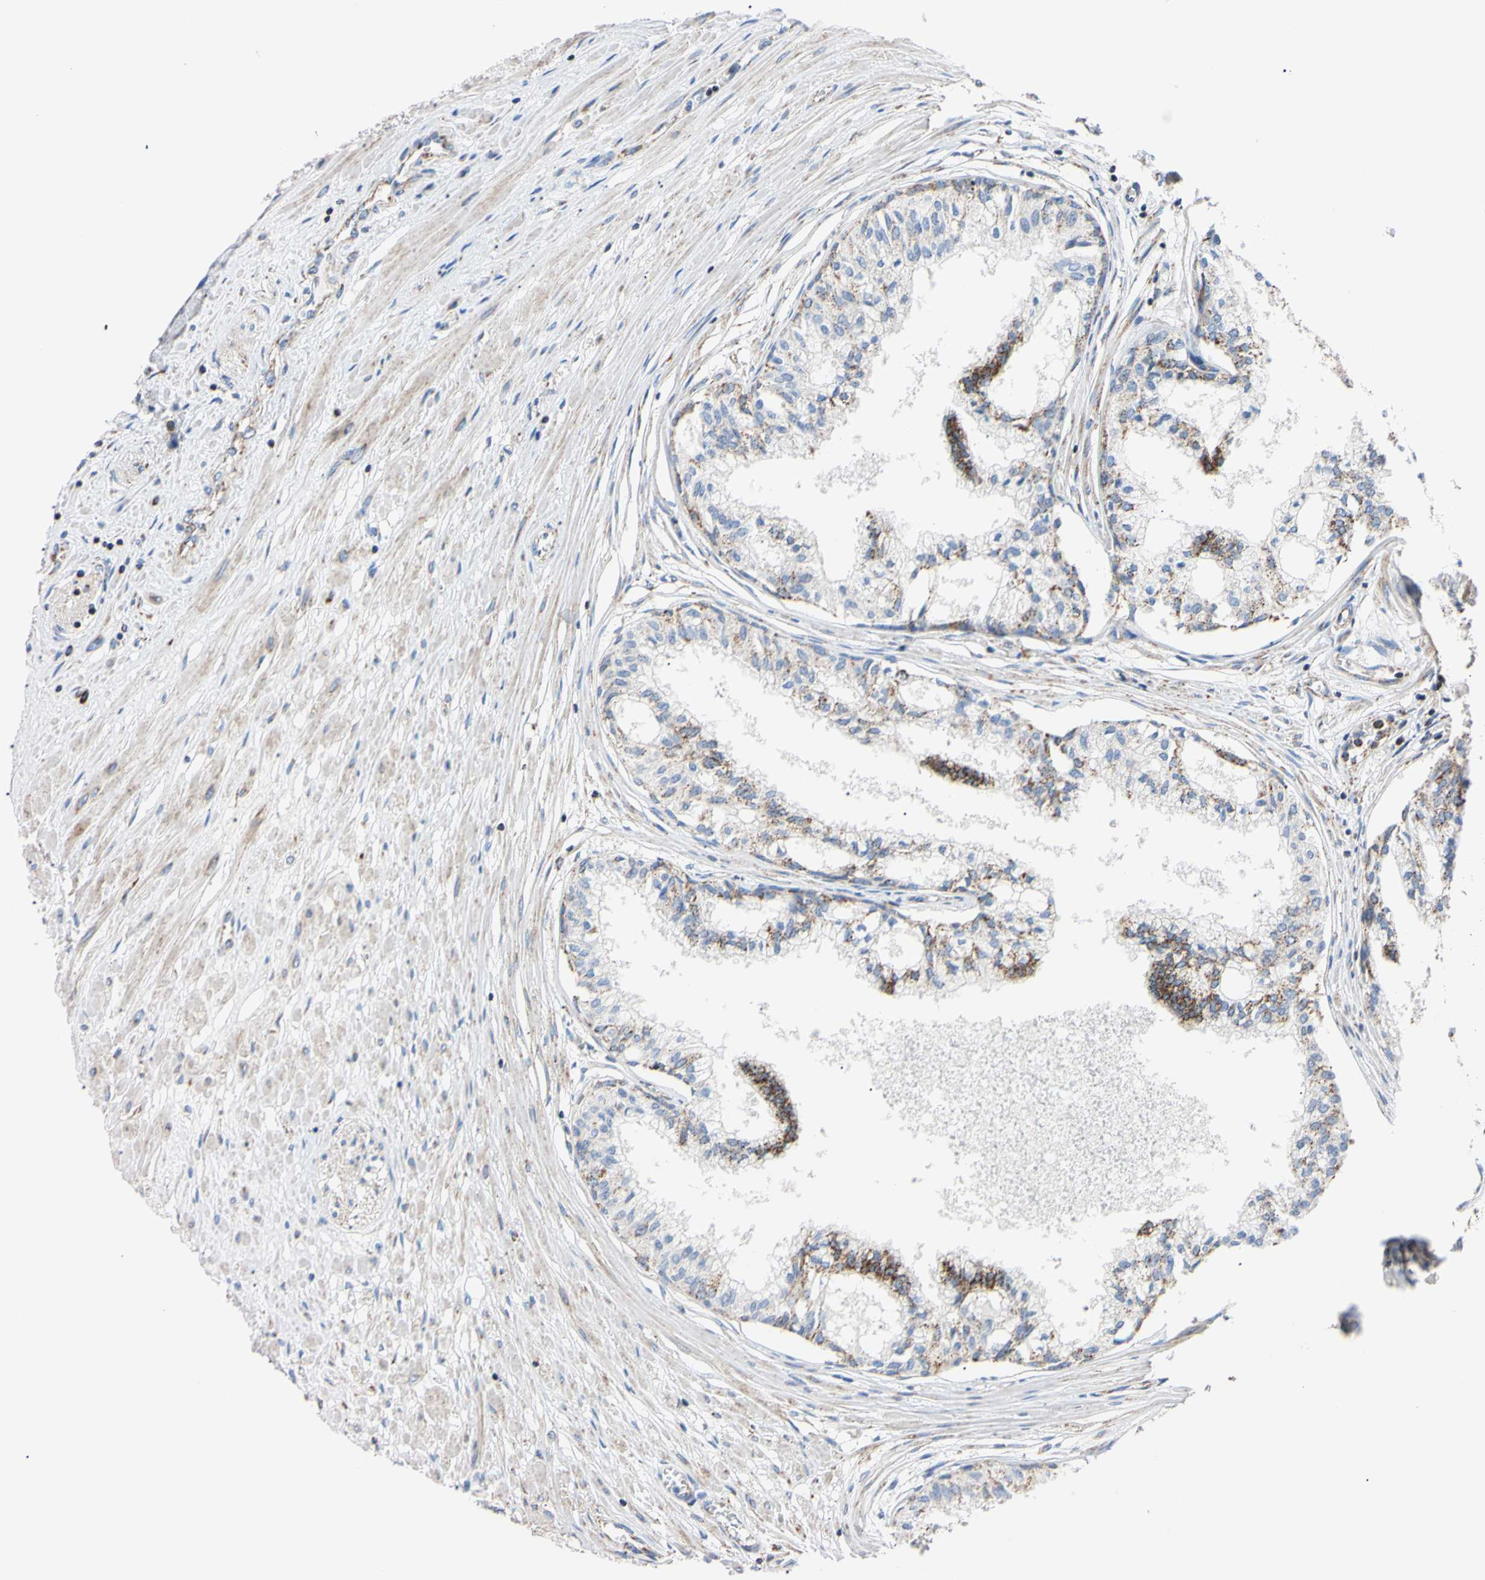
{"staining": {"intensity": "strong", "quantity": "25%-75%", "location": "cytoplasmic/membranous"}, "tissue": "prostate", "cell_type": "Glandular cells", "image_type": "normal", "snomed": [{"axis": "morphology", "description": "Normal tissue, NOS"}, {"axis": "topography", "description": "Prostate"}, {"axis": "topography", "description": "Seminal veicle"}], "caption": "IHC image of benign prostate: prostate stained using IHC reveals high levels of strong protein expression localized specifically in the cytoplasmic/membranous of glandular cells, appearing as a cytoplasmic/membranous brown color.", "gene": "CLPP", "patient": {"sex": "male", "age": 60}}